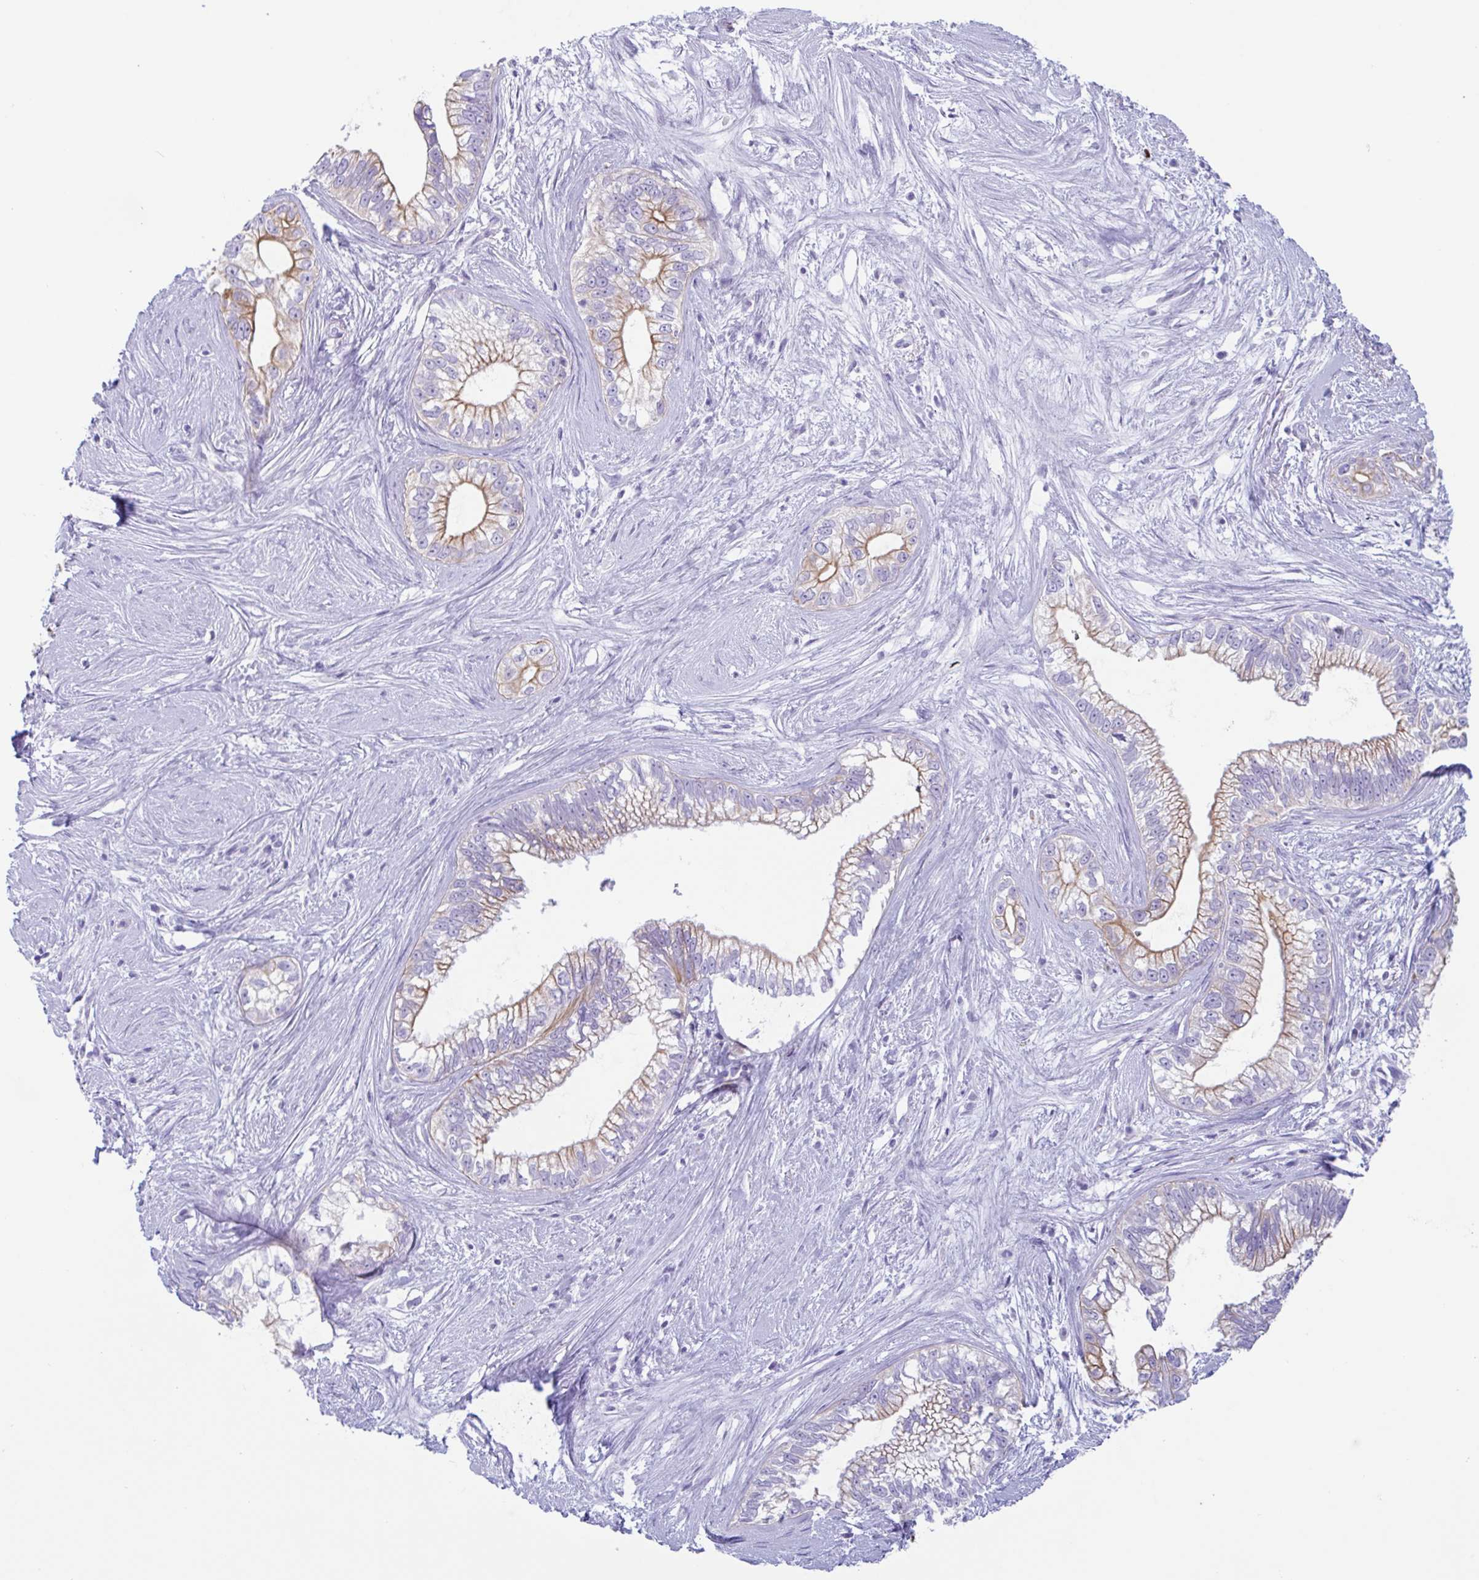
{"staining": {"intensity": "moderate", "quantity": "25%-75%", "location": "cytoplasmic/membranous"}, "tissue": "pancreatic cancer", "cell_type": "Tumor cells", "image_type": "cancer", "snomed": [{"axis": "morphology", "description": "Adenocarcinoma, NOS"}, {"axis": "topography", "description": "Pancreas"}], "caption": "IHC histopathology image of human pancreatic adenocarcinoma stained for a protein (brown), which demonstrates medium levels of moderate cytoplasmic/membranous expression in approximately 25%-75% of tumor cells.", "gene": "DTWD2", "patient": {"sex": "male", "age": 70}}